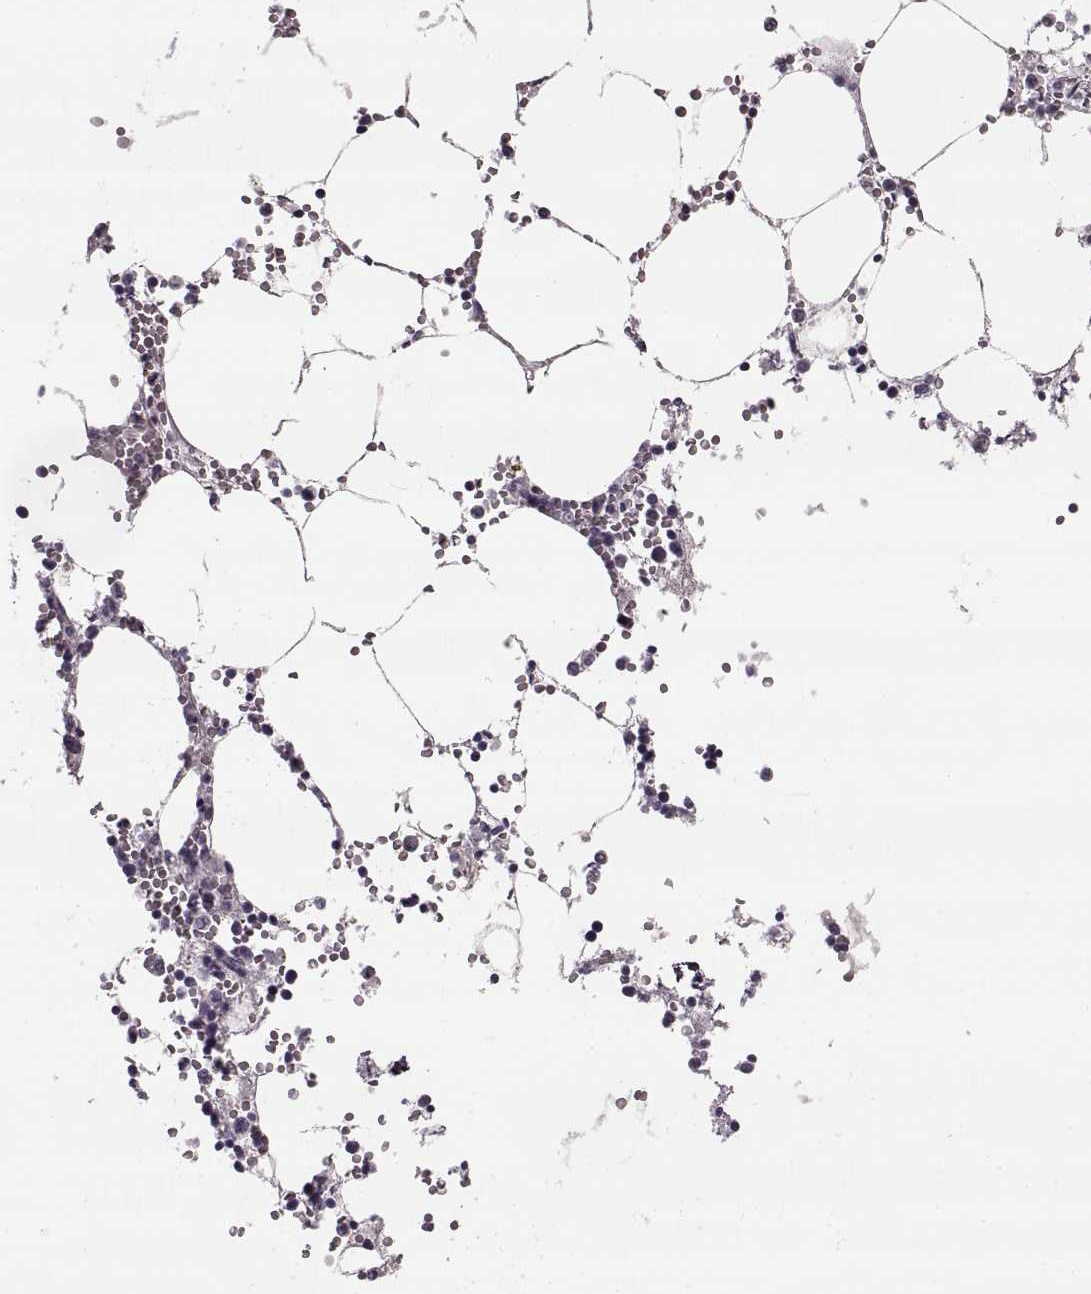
{"staining": {"intensity": "negative", "quantity": "none", "location": "none"}, "tissue": "bone marrow", "cell_type": "Hematopoietic cells", "image_type": "normal", "snomed": [{"axis": "morphology", "description": "Normal tissue, NOS"}, {"axis": "topography", "description": "Bone marrow"}], "caption": "A high-resolution photomicrograph shows immunohistochemistry staining of normal bone marrow, which exhibits no significant positivity in hematopoietic cells.", "gene": "MAP6D1", "patient": {"sex": "male", "age": 54}}